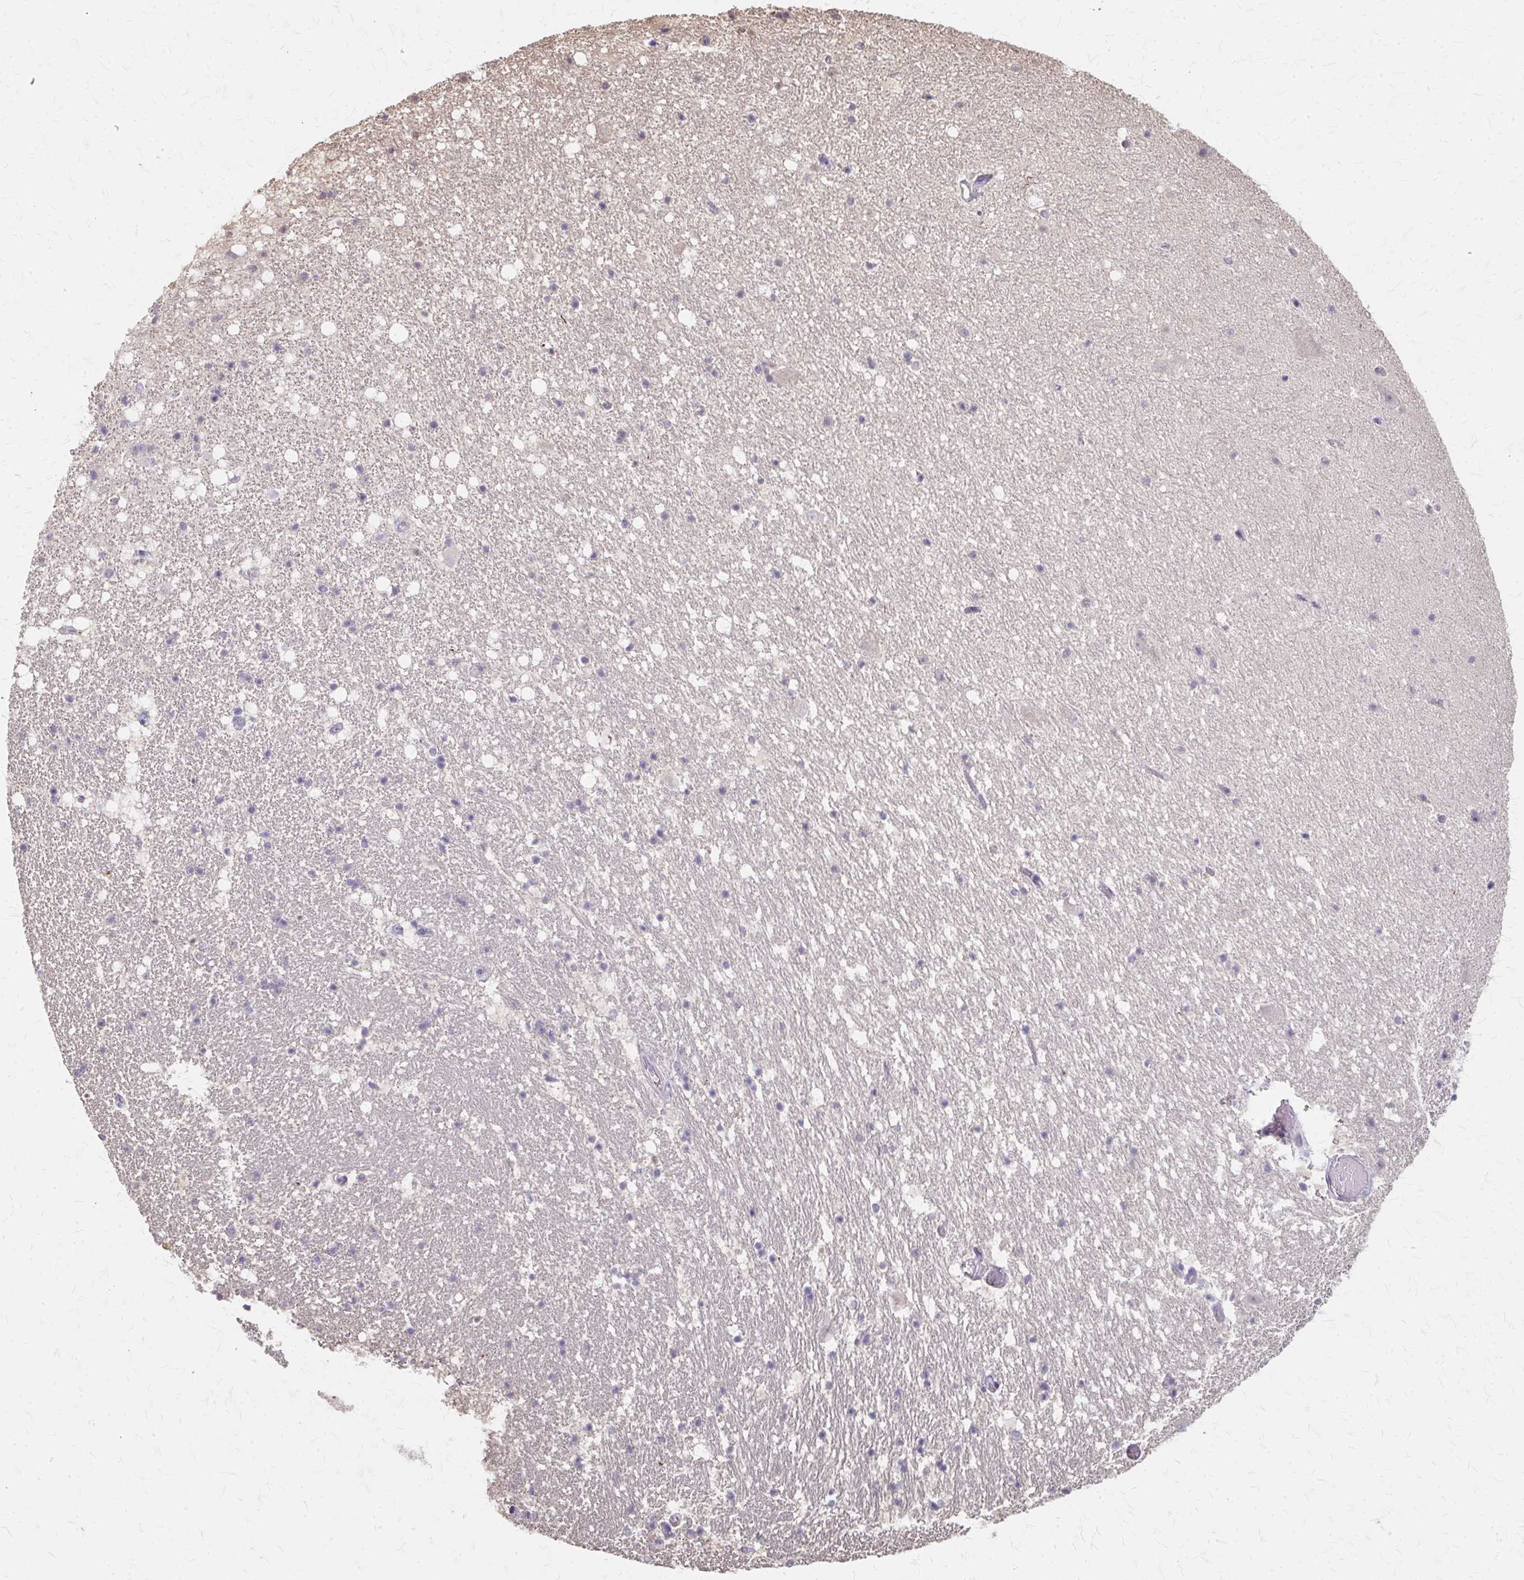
{"staining": {"intensity": "negative", "quantity": "none", "location": "none"}, "tissue": "hippocampus", "cell_type": "Glial cells", "image_type": "normal", "snomed": [{"axis": "morphology", "description": "Normal tissue, NOS"}, {"axis": "topography", "description": "Hippocampus"}], "caption": "IHC micrograph of normal hippocampus: hippocampus stained with DAB (3,3'-diaminobenzidine) shows no significant protein positivity in glial cells. (Immunohistochemistry (ihc), brightfield microscopy, high magnification).", "gene": "RABGAP1L", "patient": {"sex": "female", "age": 42}}